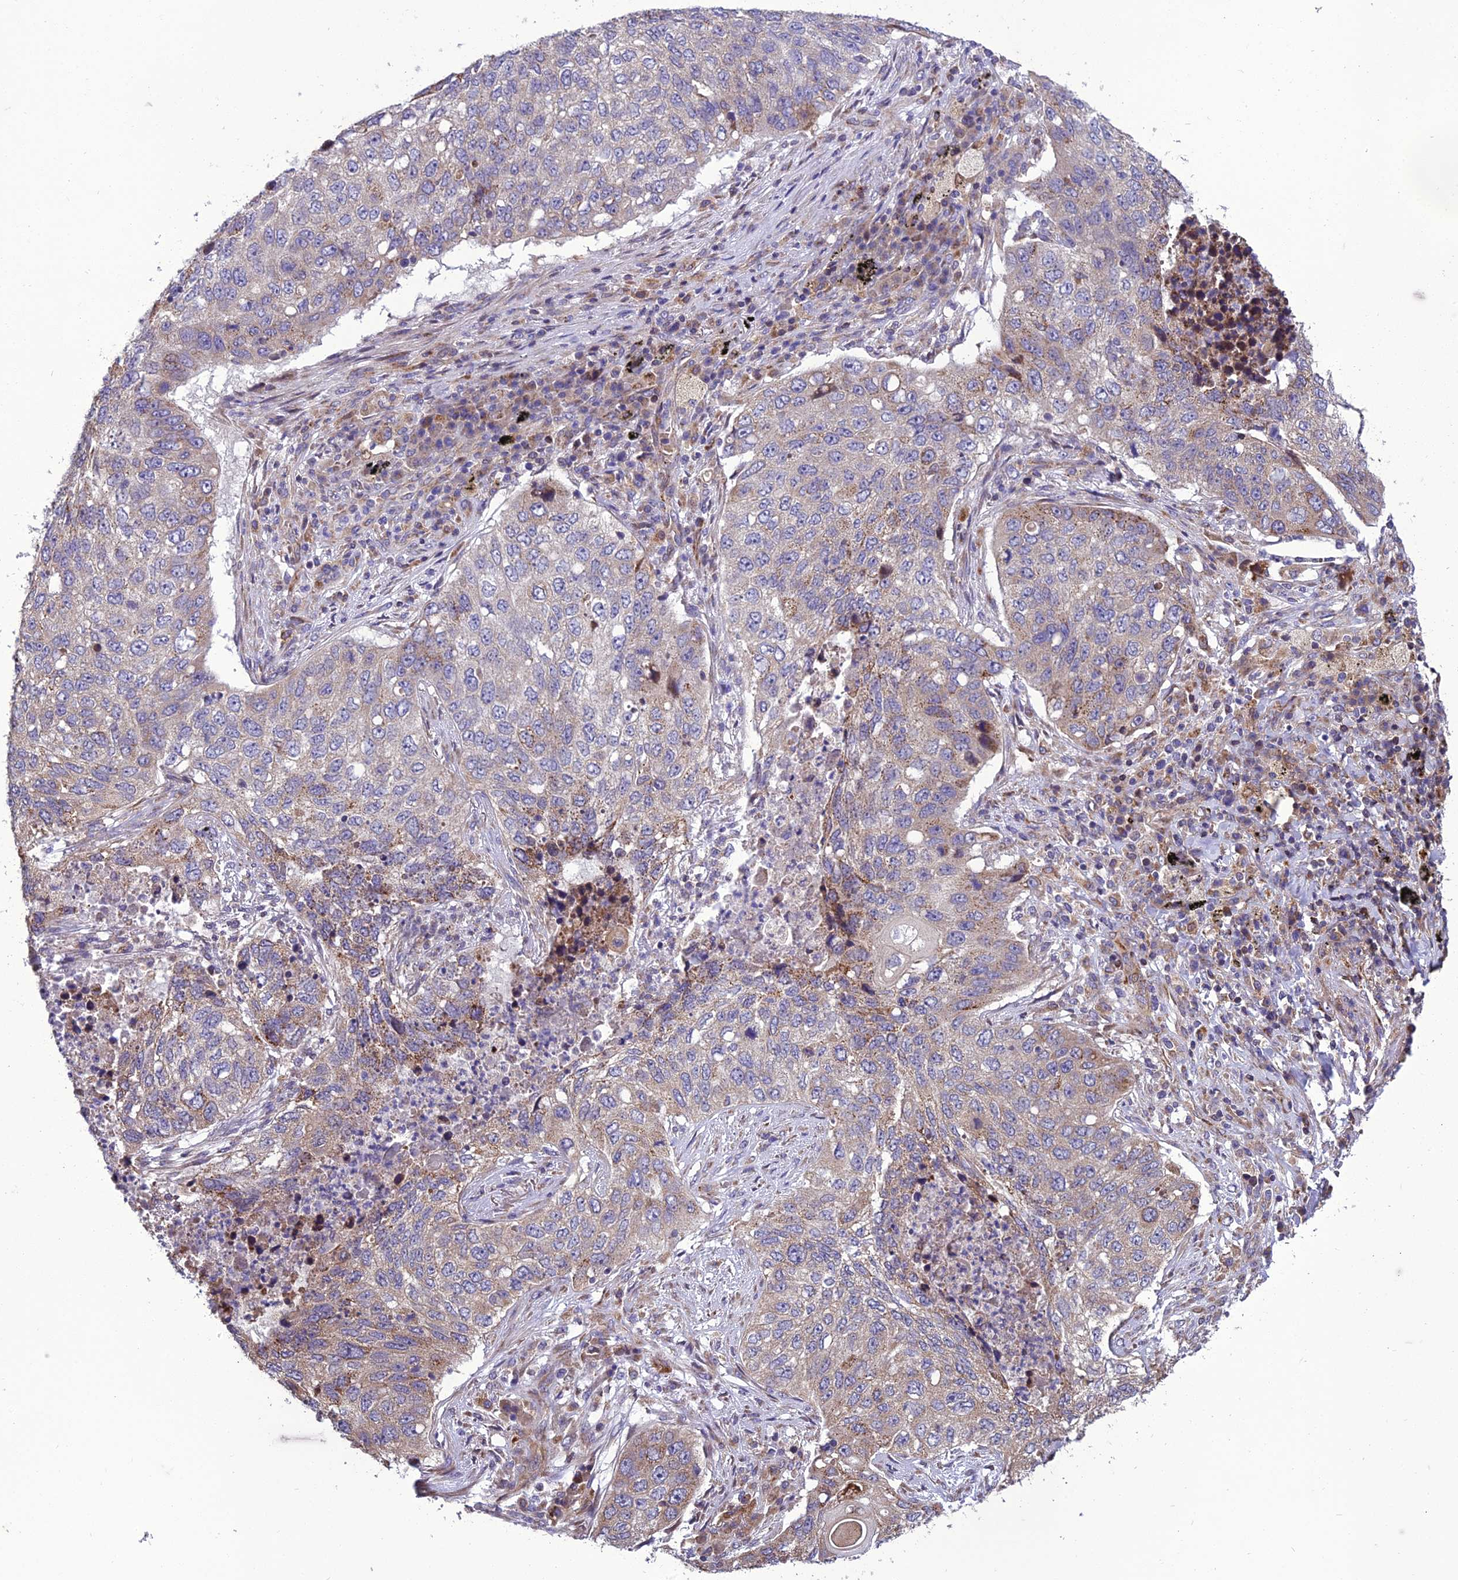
{"staining": {"intensity": "weak", "quantity": "25%-75%", "location": "cytoplasmic/membranous"}, "tissue": "lung cancer", "cell_type": "Tumor cells", "image_type": "cancer", "snomed": [{"axis": "morphology", "description": "Squamous cell carcinoma, NOS"}, {"axis": "topography", "description": "Lung"}], "caption": "Lung cancer (squamous cell carcinoma) stained with immunohistochemistry displays weak cytoplasmic/membranous staining in about 25%-75% of tumor cells.", "gene": "GIMAP1", "patient": {"sex": "female", "age": 63}}